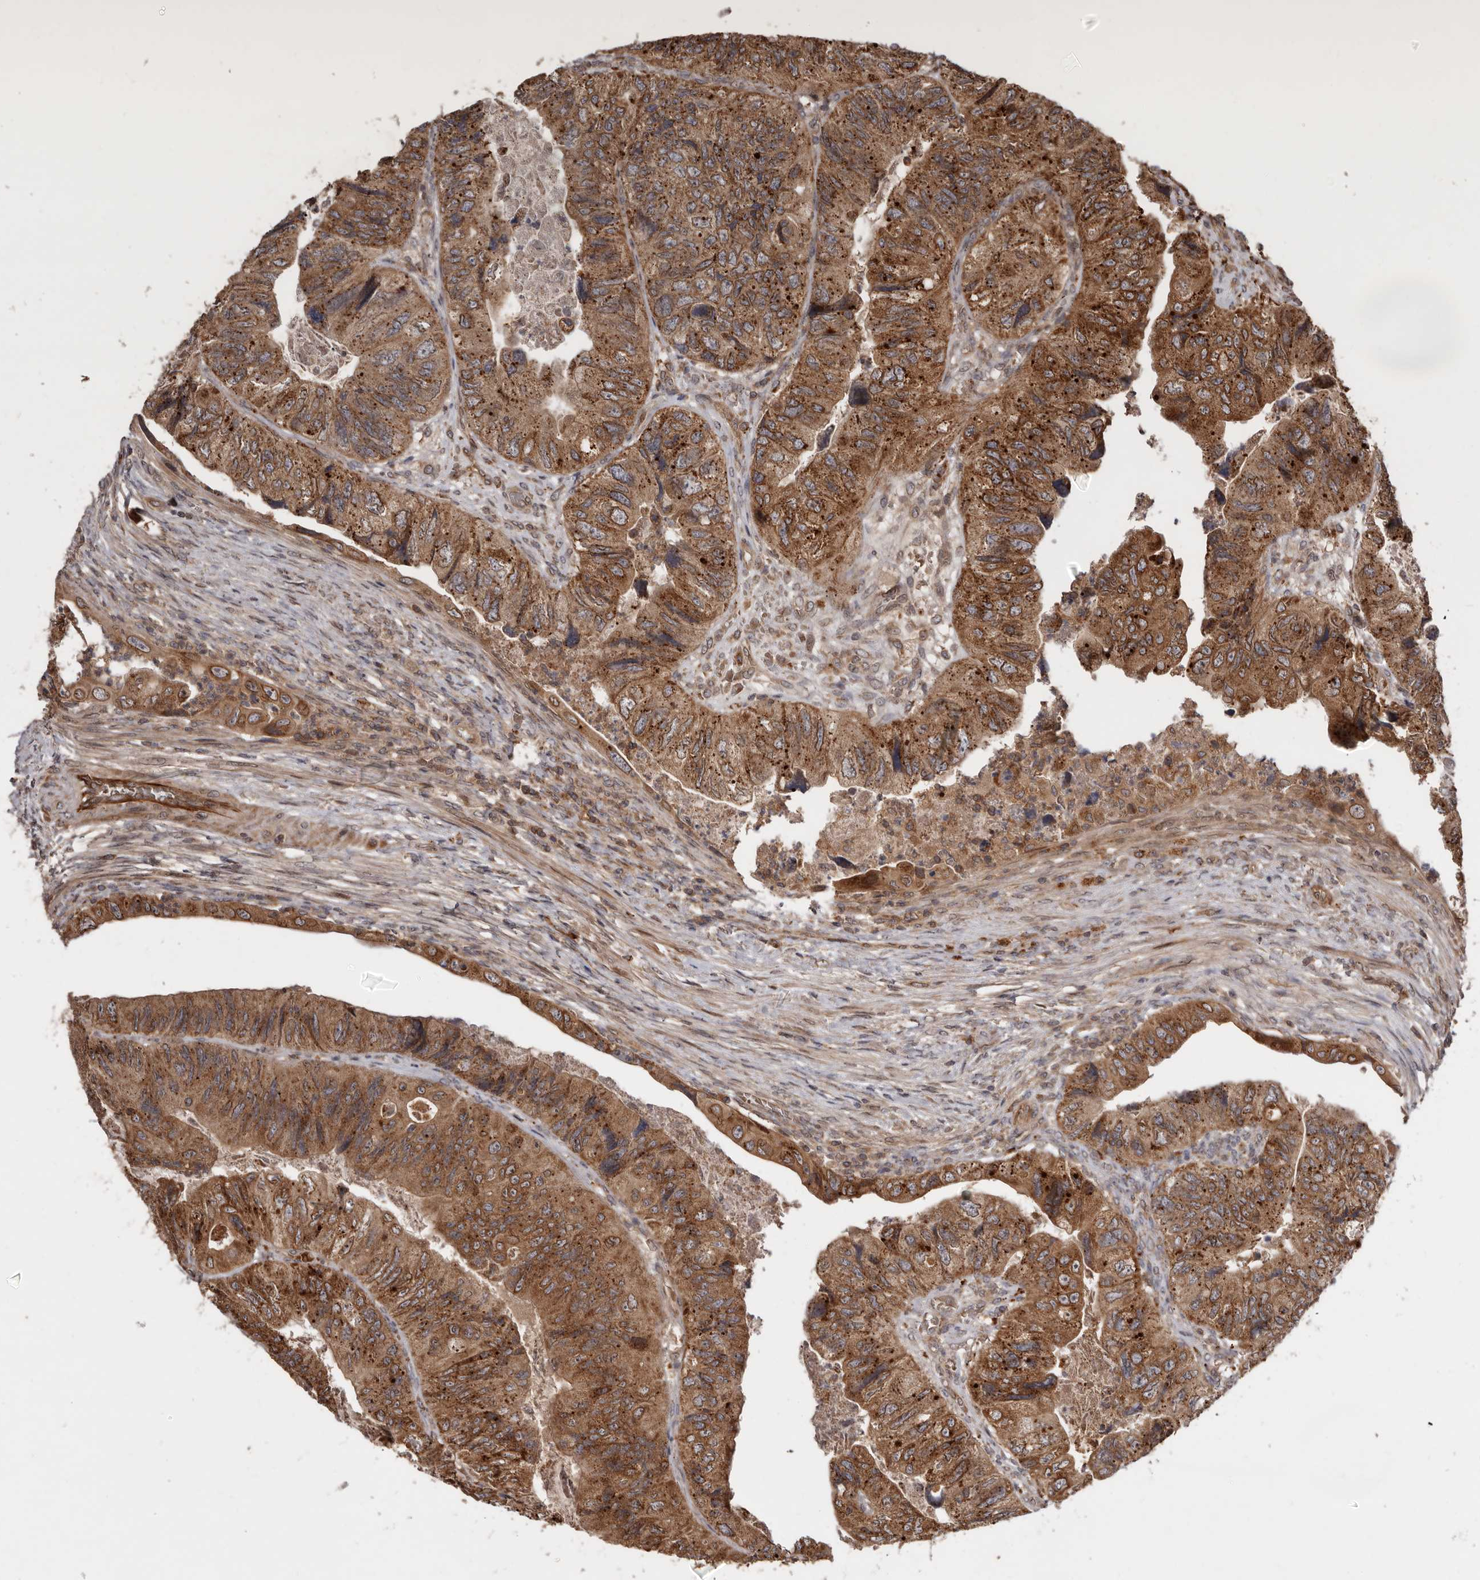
{"staining": {"intensity": "moderate", "quantity": ">75%", "location": "cytoplasmic/membranous"}, "tissue": "colorectal cancer", "cell_type": "Tumor cells", "image_type": "cancer", "snomed": [{"axis": "morphology", "description": "Adenocarcinoma, NOS"}, {"axis": "topography", "description": "Rectum"}], "caption": "DAB immunohistochemical staining of human adenocarcinoma (colorectal) reveals moderate cytoplasmic/membranous protein positivity in about >75% of tumor cells.", "gene": "STK36", "patient": {"sex": "male", "age": 63}}